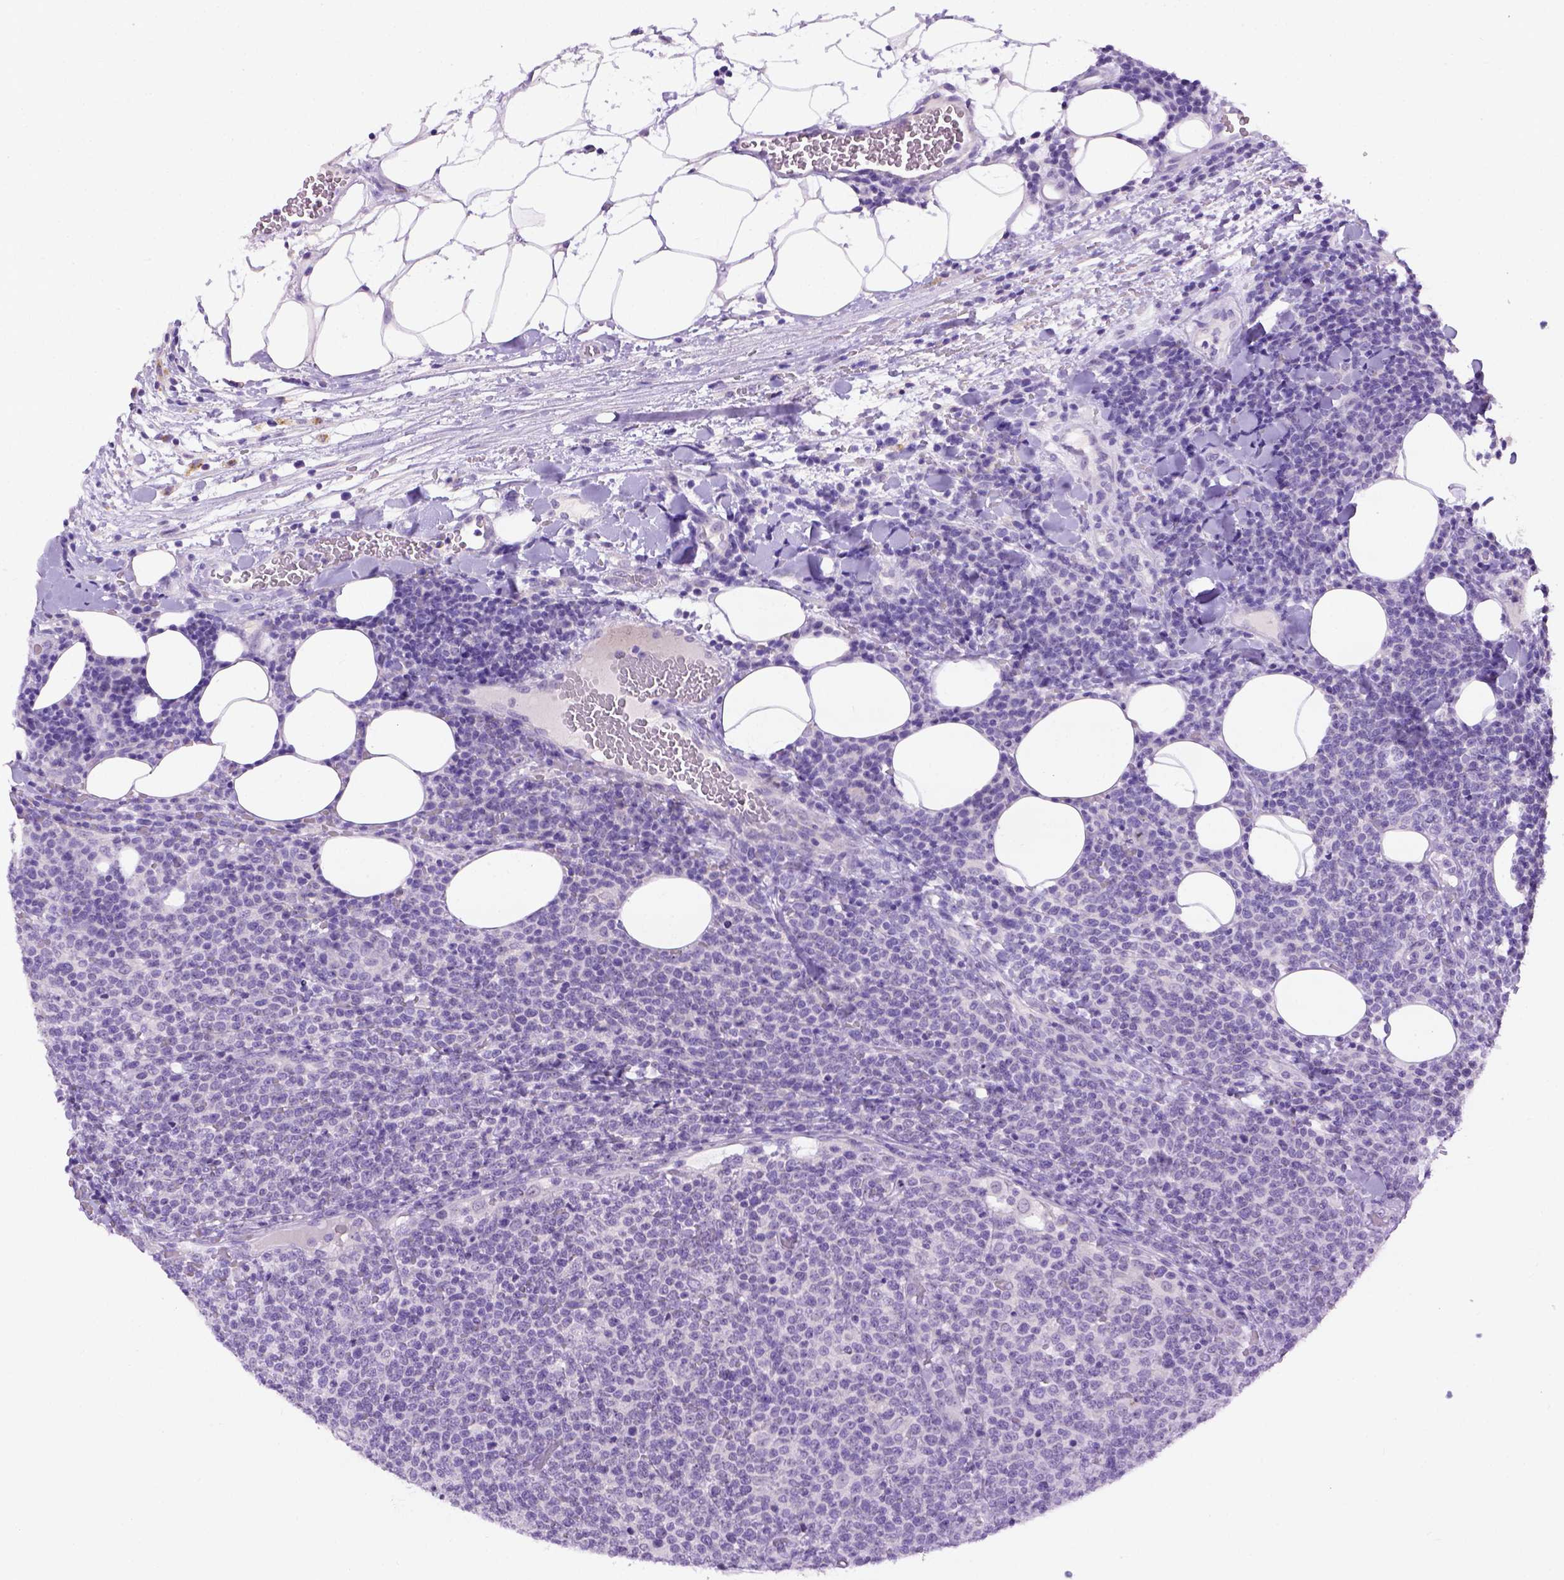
{"staining": {"intensity": "negative", "quantity": "none", "location": "none"}, "tissue": "lymphoma", "cell_type": "Tumor cells", "image_type": "cancer", "snomed": [{"axis": "morphology", "description": "Malignant lymphoma, non-Hodgkin's type, High grade"}, {"axis": "topography", "description": "Lymph node"}], "caption": "Image shows no protein staining in tumor cells of lymphoma tissue.", "gene": "UTP4", "patient": {"sex": "male", "age": 61}}